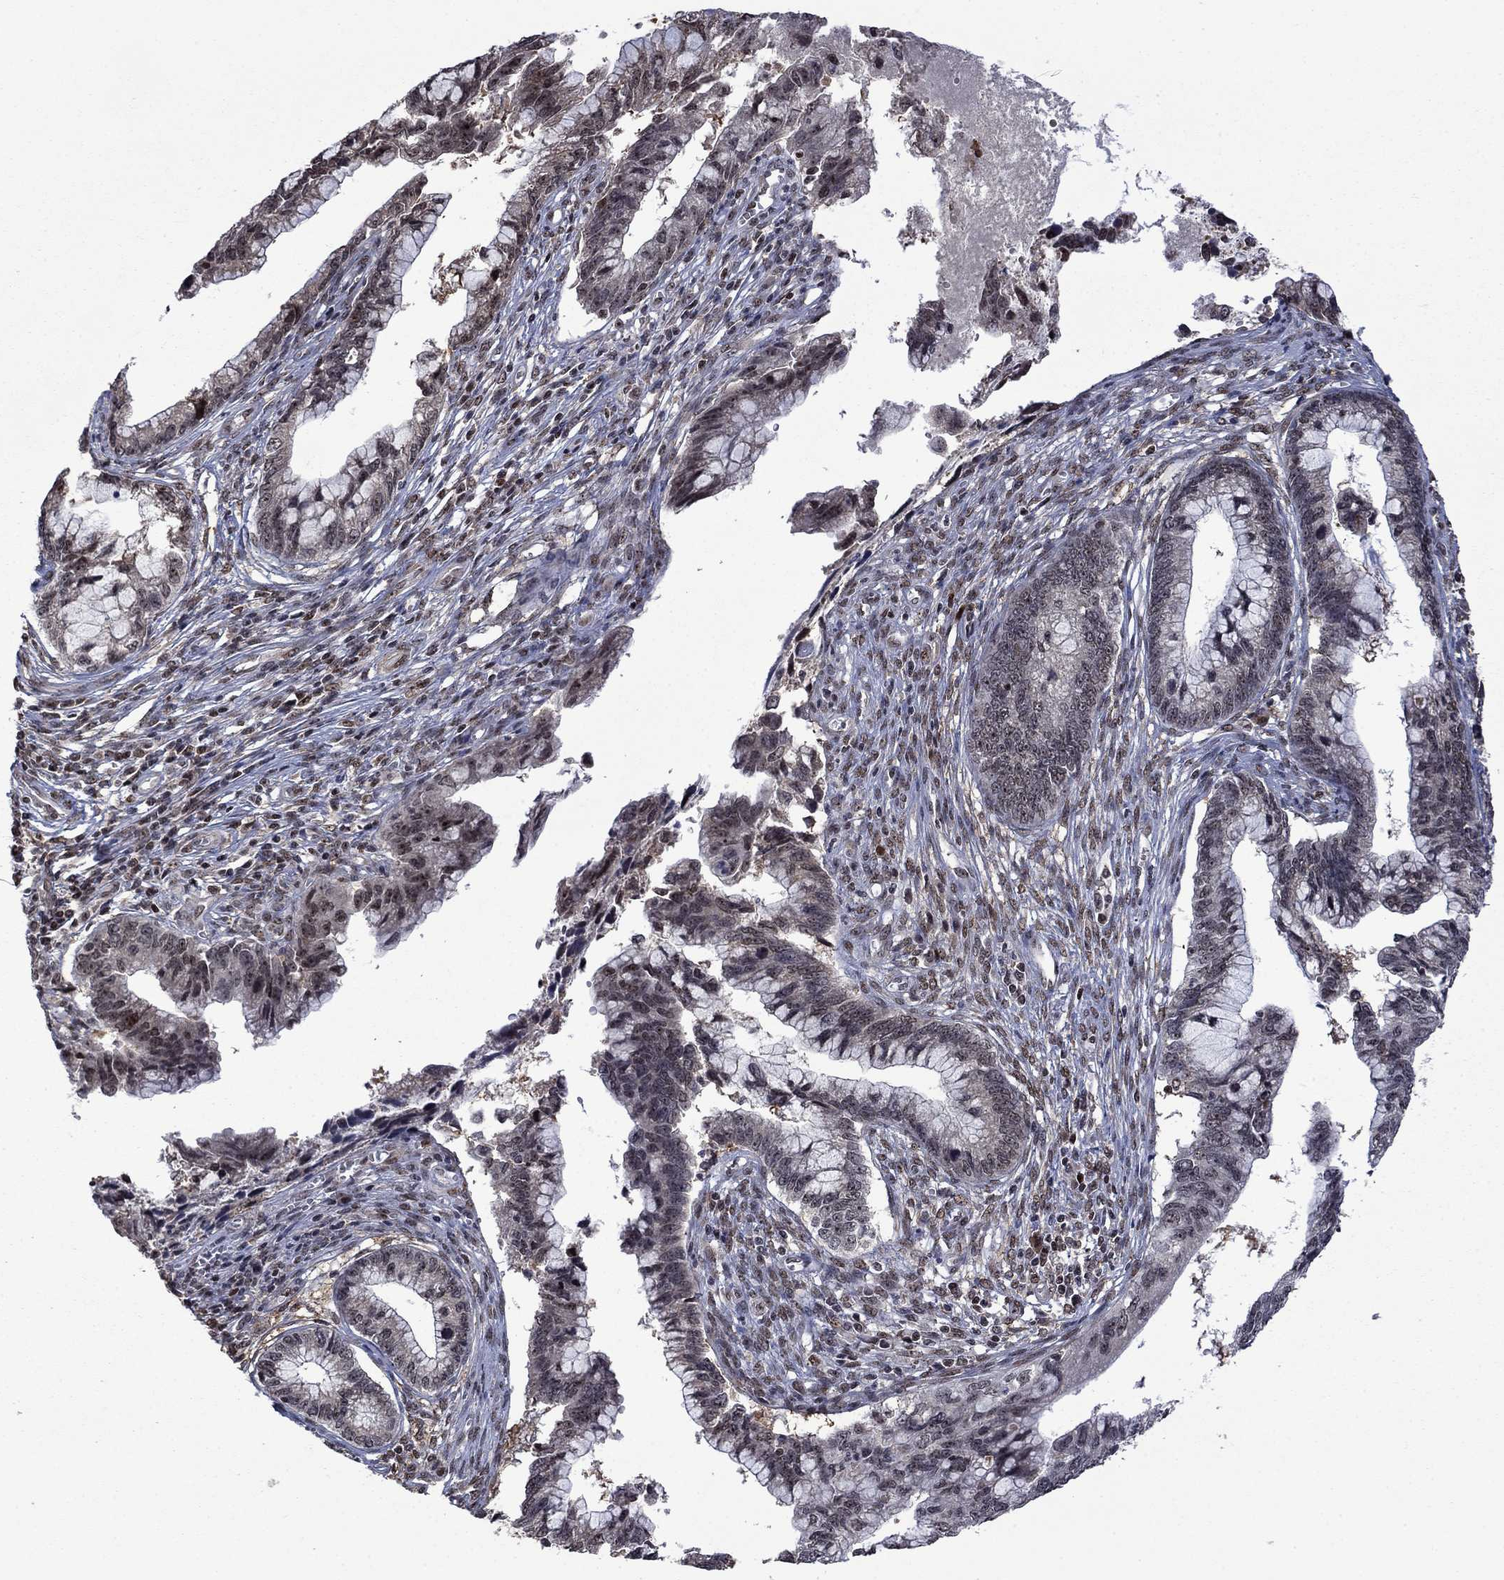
{"staining": {"intensity": "negative", "quantity": "none", "location": "none"}, "tissue": "cervical cancer", "cell_type": "Tumor cells", "image_type": "cancer", "snomed": [{"axis": "morphology", "description": "Adenocarcinoma, NOS"}, {"axis": "topography", "description": "Cervix"}], "caption": "A high-resolution image shows immunohistochemistry (IHC) staining of cervical cancer, which reveals no significant expression in tumor cells.", "gene": "FBL", "patient": {"sex": "female", "age": 44}}